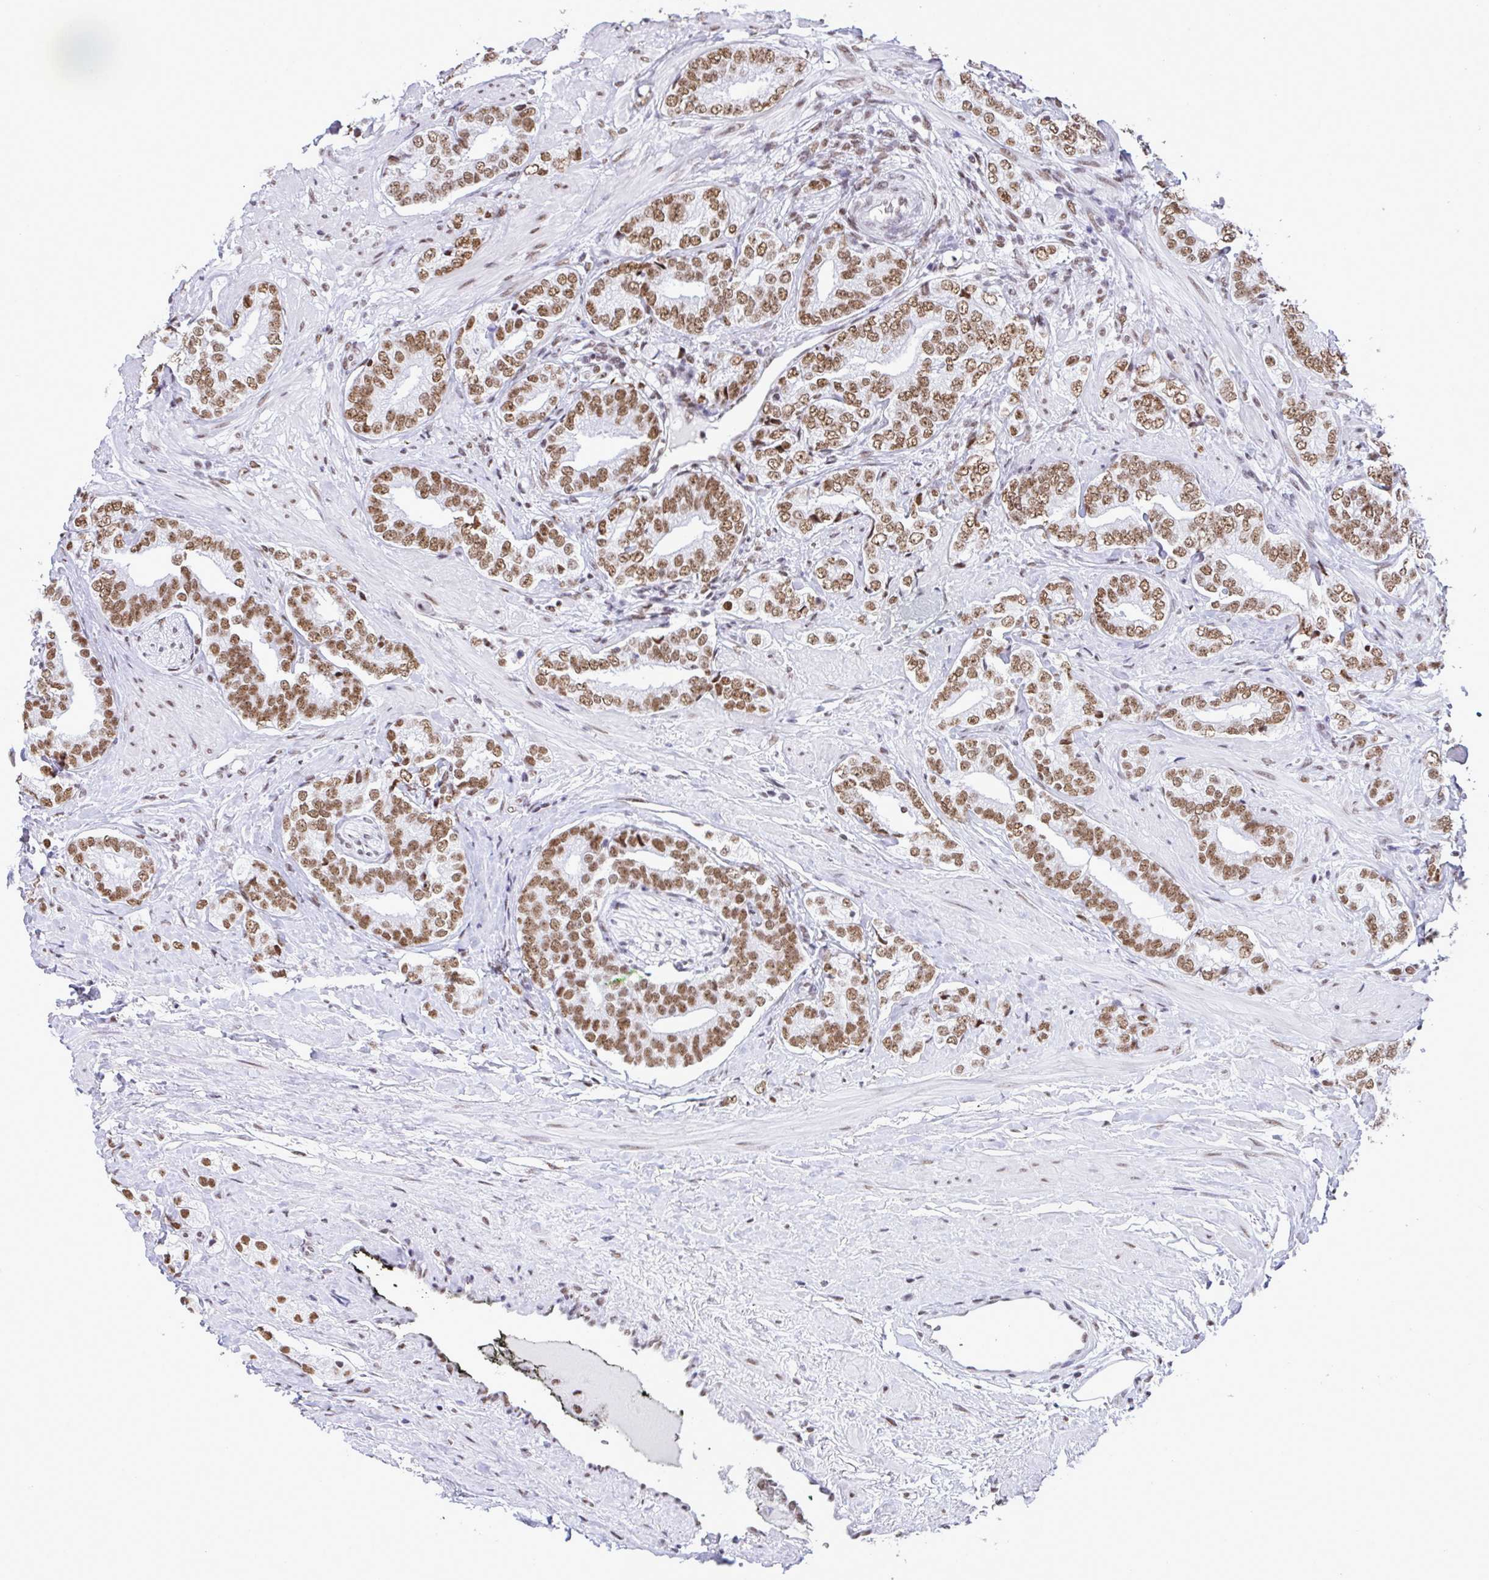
{"staining": {"intensity": "moderate", "quantity": ">75%", "location": "nuclear"}, "tissue": "prostate cancer", "cell_type": "Tumor cells", "image_type": "cancer", "snomed": [{"axis": "morphology", "description": "Adenocarcinoma, High grade"}, {"axis": "topography", "description": "Prostate"}], "caption": "Tumor cells display medium levels of moderate nuclear expression in approximately >75% of cells in prostate cancer (high-grade adenocarcinoma). The staining is performed using DAB (3,3'-diaminobenzidine) brown chromogen to label protein expression. The nuclei are counter-stained blue using hematoxylin.", "gene": "DDX52", "patient": {"sex": "male", "age": 72}}